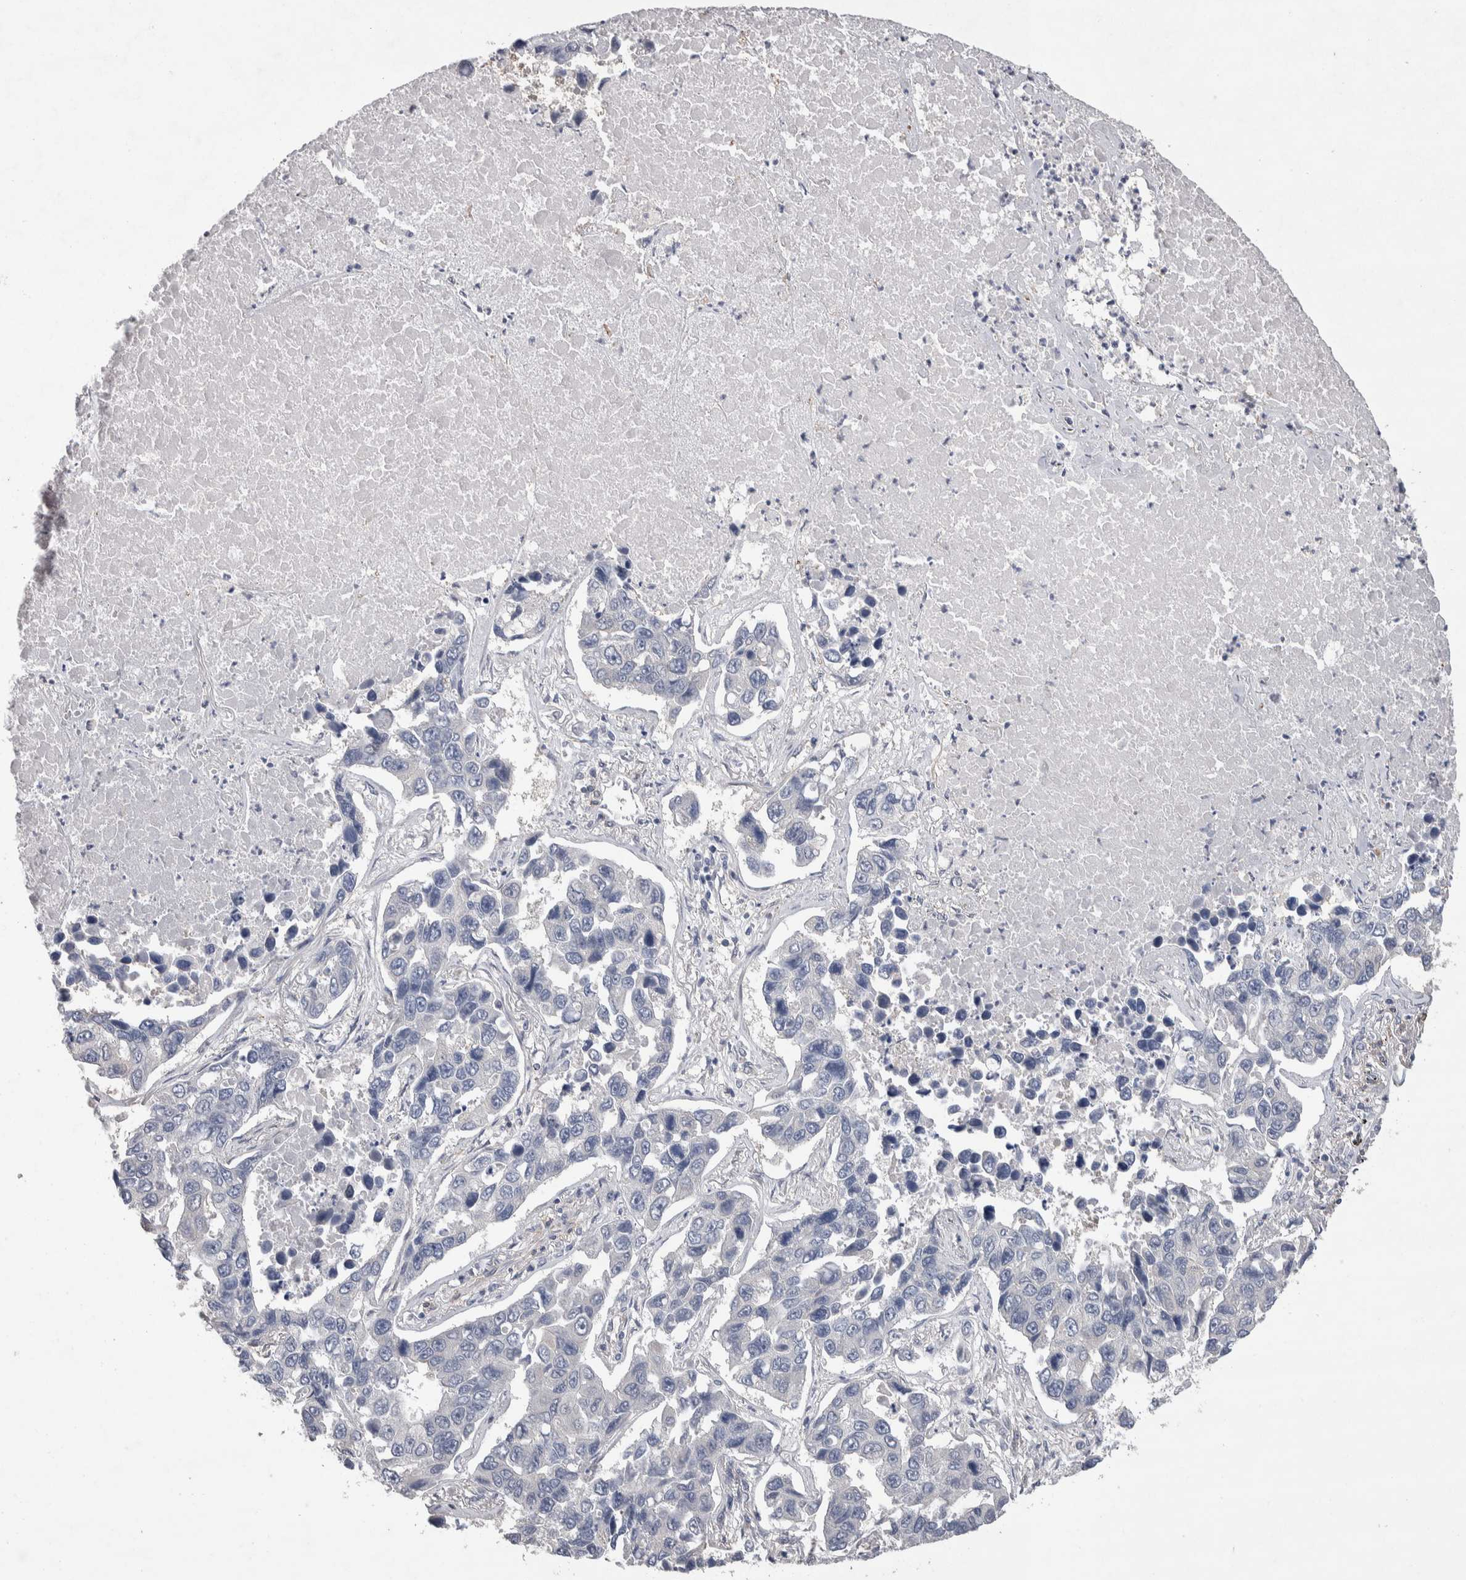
{"staining": {"intensity": "negative", "quantity": "none", "location": "none"}, "tissue": "lung cancer", "cell_type": "Tumor cells", "image_type": "cancer", "snomed": [{"axis": "morphology", "description": "Adenocarcinoma, NOS"}, {"axis": "topography", "description": "Lung"}], "caption": "Protein analysis of lung cancer displays no significant expression in tumor cells. The staining is performed using DAB brown chromogen with nuclei counter-stained in using hematoxylin.", "gene": "GCNA", "patient": {"sex": "male", "age": 64}}